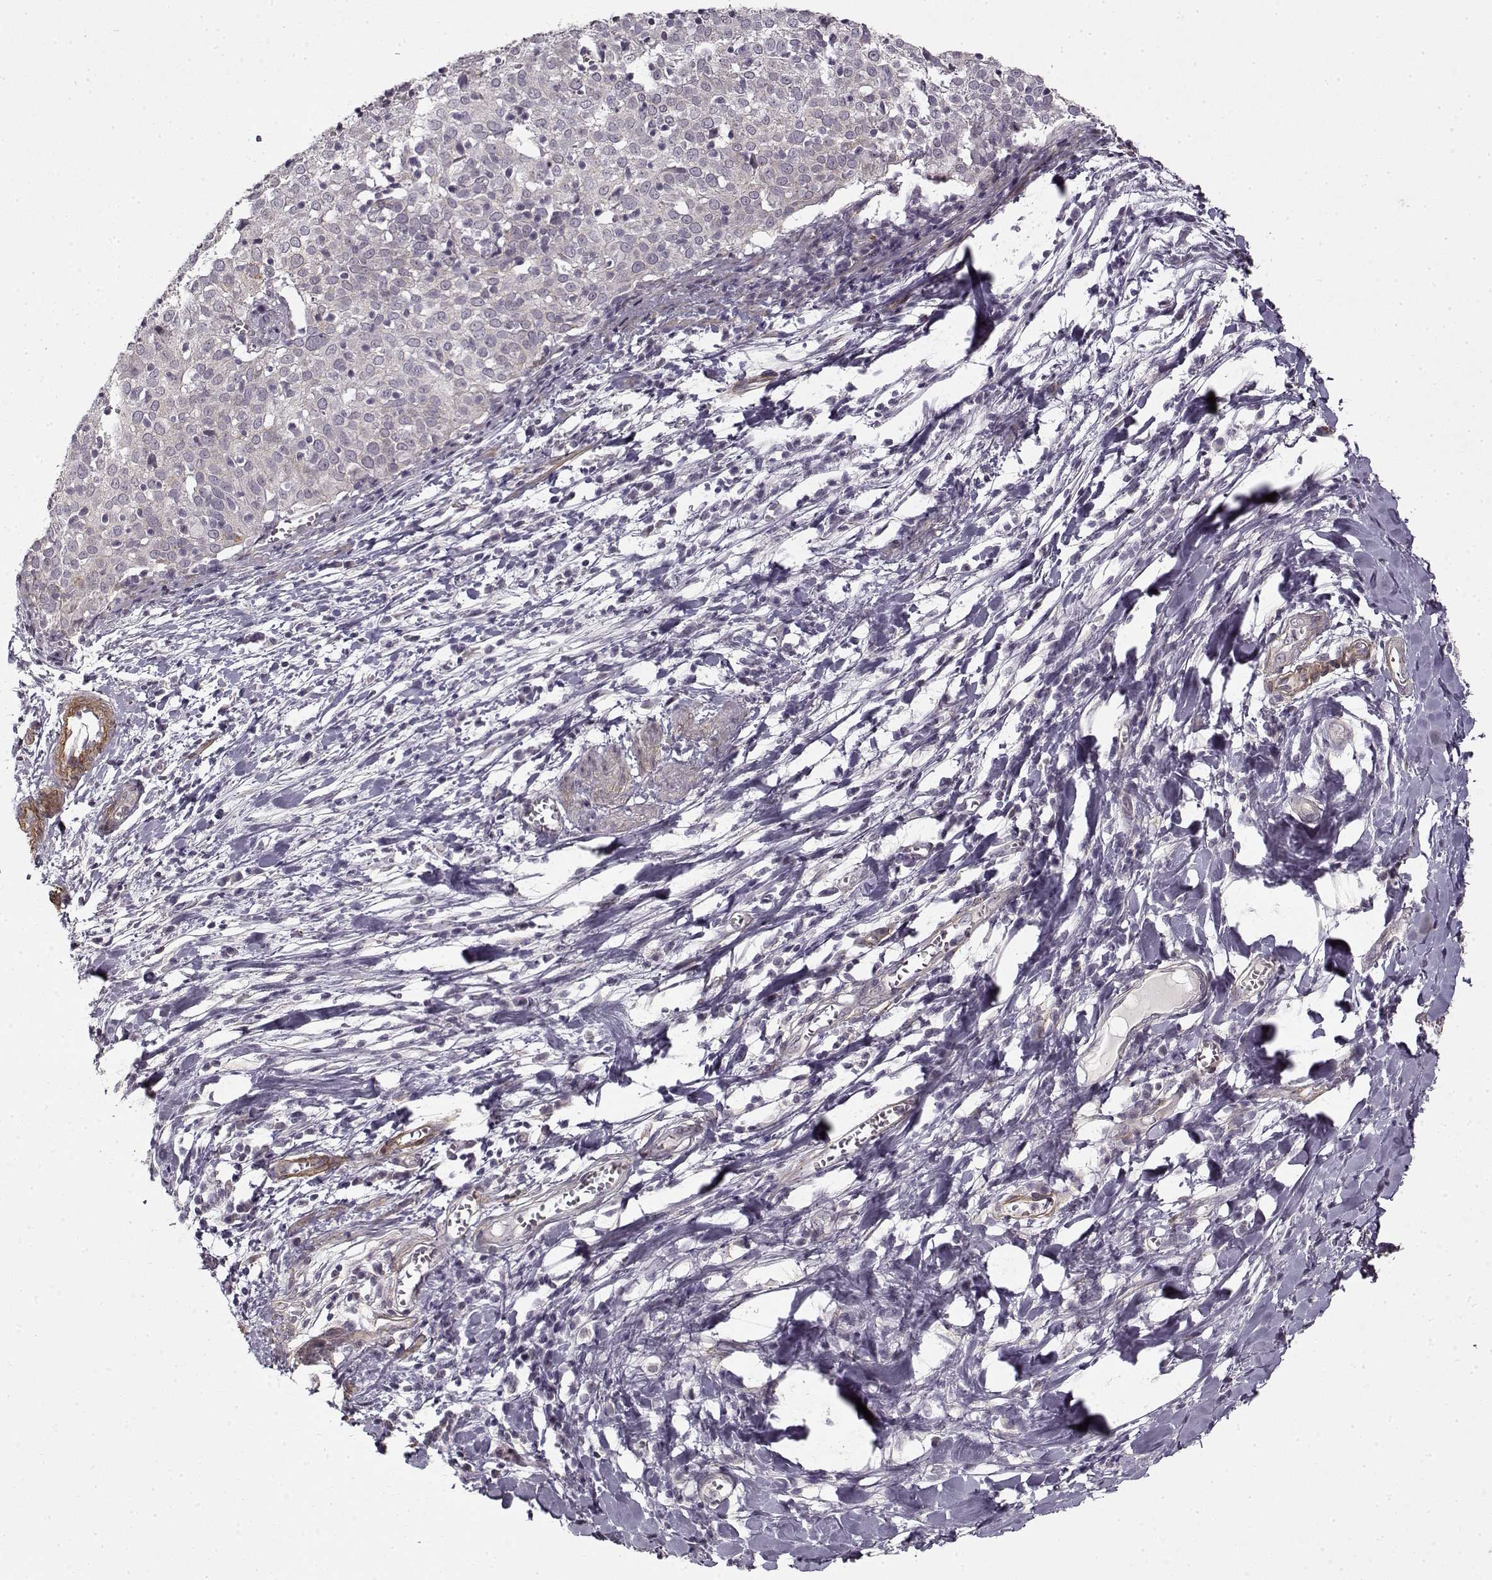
{"staining": {"intensity": "weak", "quantity": "<25%", "location": "cytoplasmic/membranous"}, "tissue": "cervical cancer", "cell_type": "Tumor cells", "image_type": "cancer", "snomed": [{"axis": "morphology", "description": "Squamous cell carcinoma, NOS"}, {"axis": "topography", "description": "Cervix"}], "caption": "High magnification brightfield microscopy of cervical squamous cell carcinoma stained with DAB (3,3'-diaminobenzidine) (brown) and counterstained with hematoxylin (blue): tumor cells show no significant expression. Nuclei are stained in blue.", "gene": "LAMB2", "patient": {"sex": "female", "age": 39}}